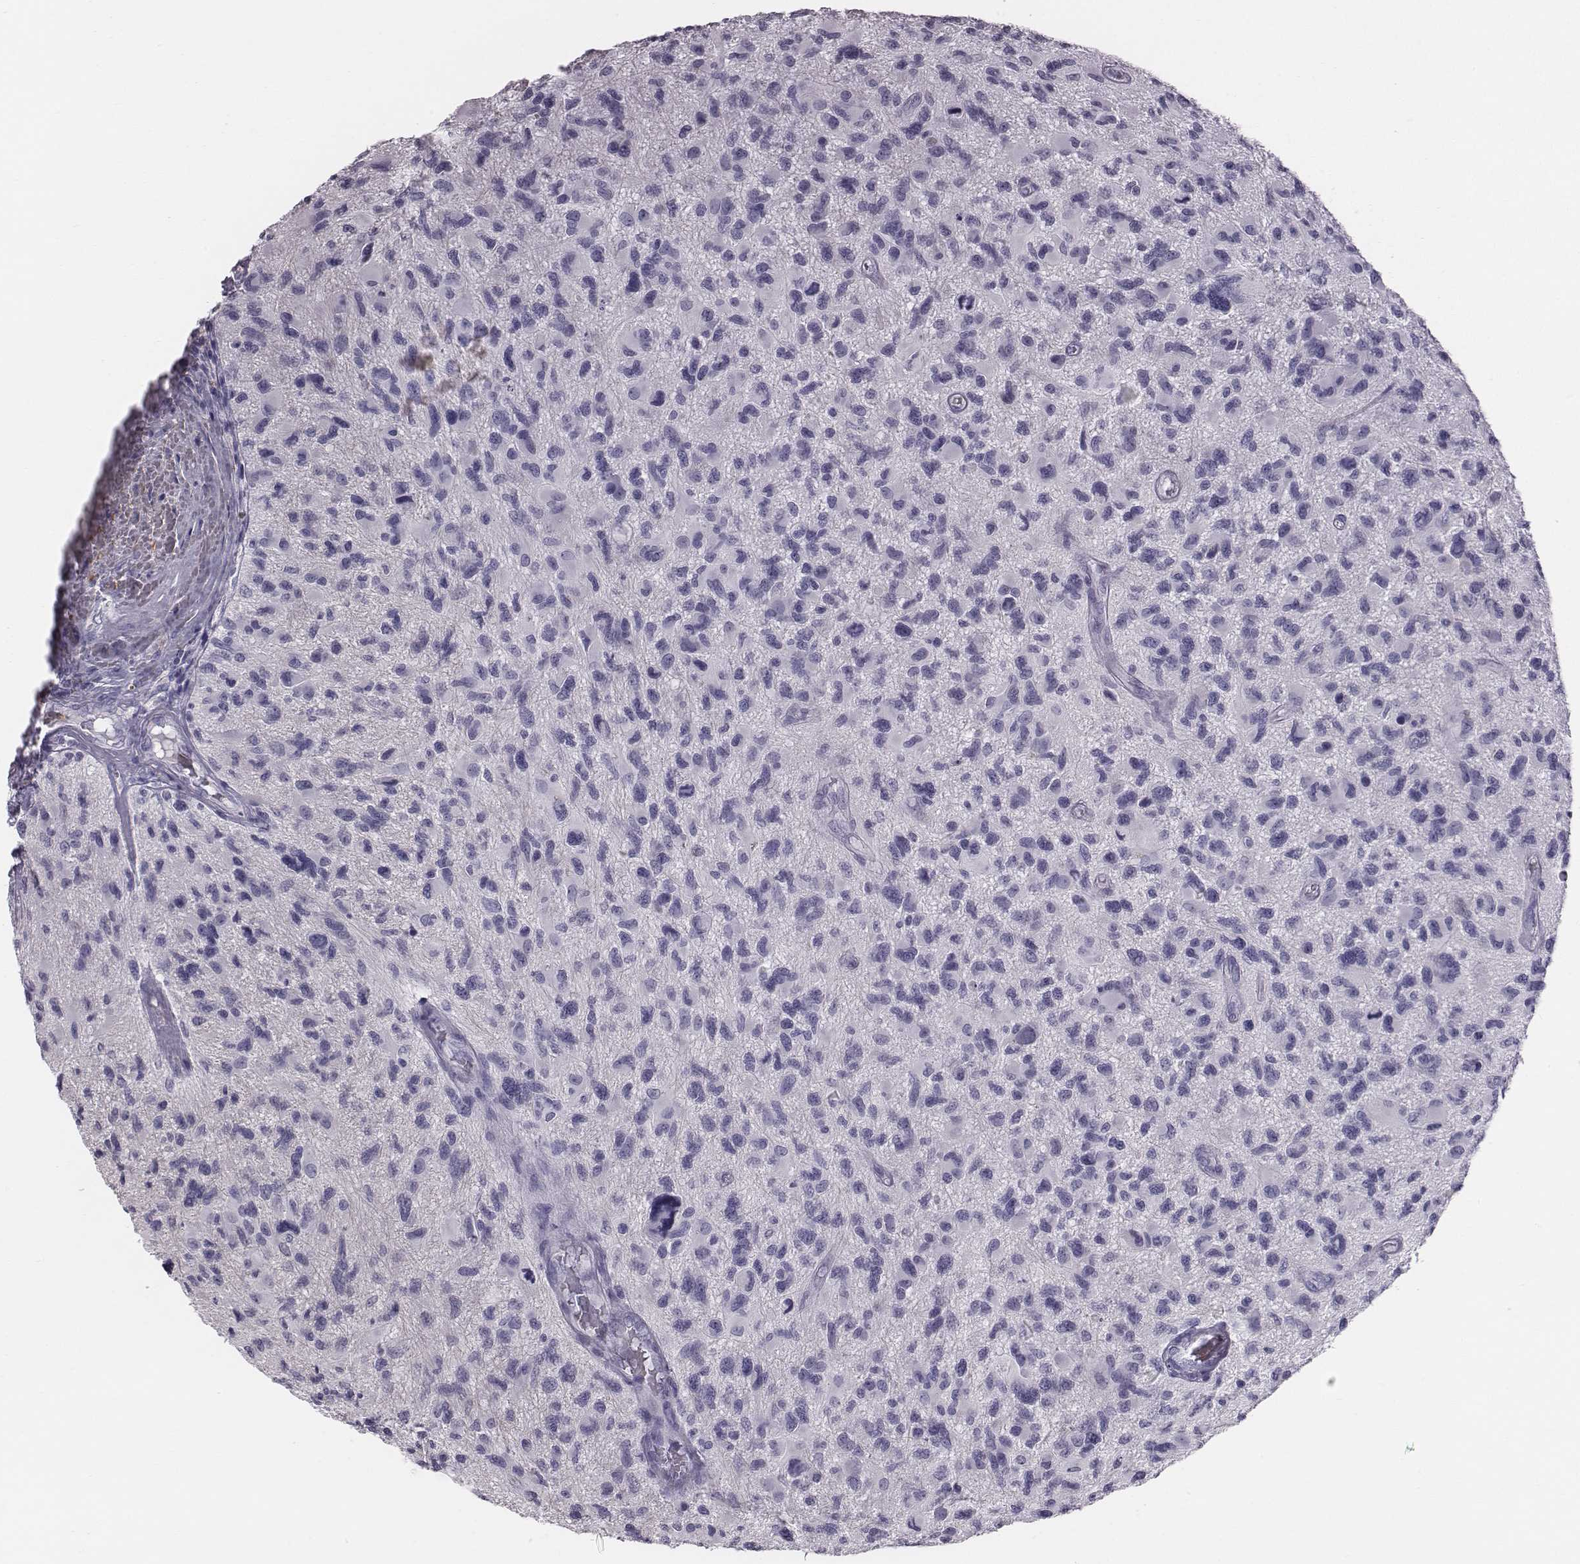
{"staining": {"intensity": "negative", "quantity": "none", "location": "none"}, "tissue": "glioma", "cell_type": "Tumor cells", "image_type": "cancer", "snomed": [{"axis": "morphology", "description": "Glioma, malignant, NOS"}, {"axis": "morphology", "description": "Glioma, malignant, High grade"}, {"axis": "topography", "description": "Brain"}], "caption": "A histopathology image of glioma stained for a protein demonstrates no brown staining in tumor cells. (Immunohistochemistry, brightfield microscopy, high magnification).", "gene": "HBZ", "patient": {"sex": "female", "age": 71}}